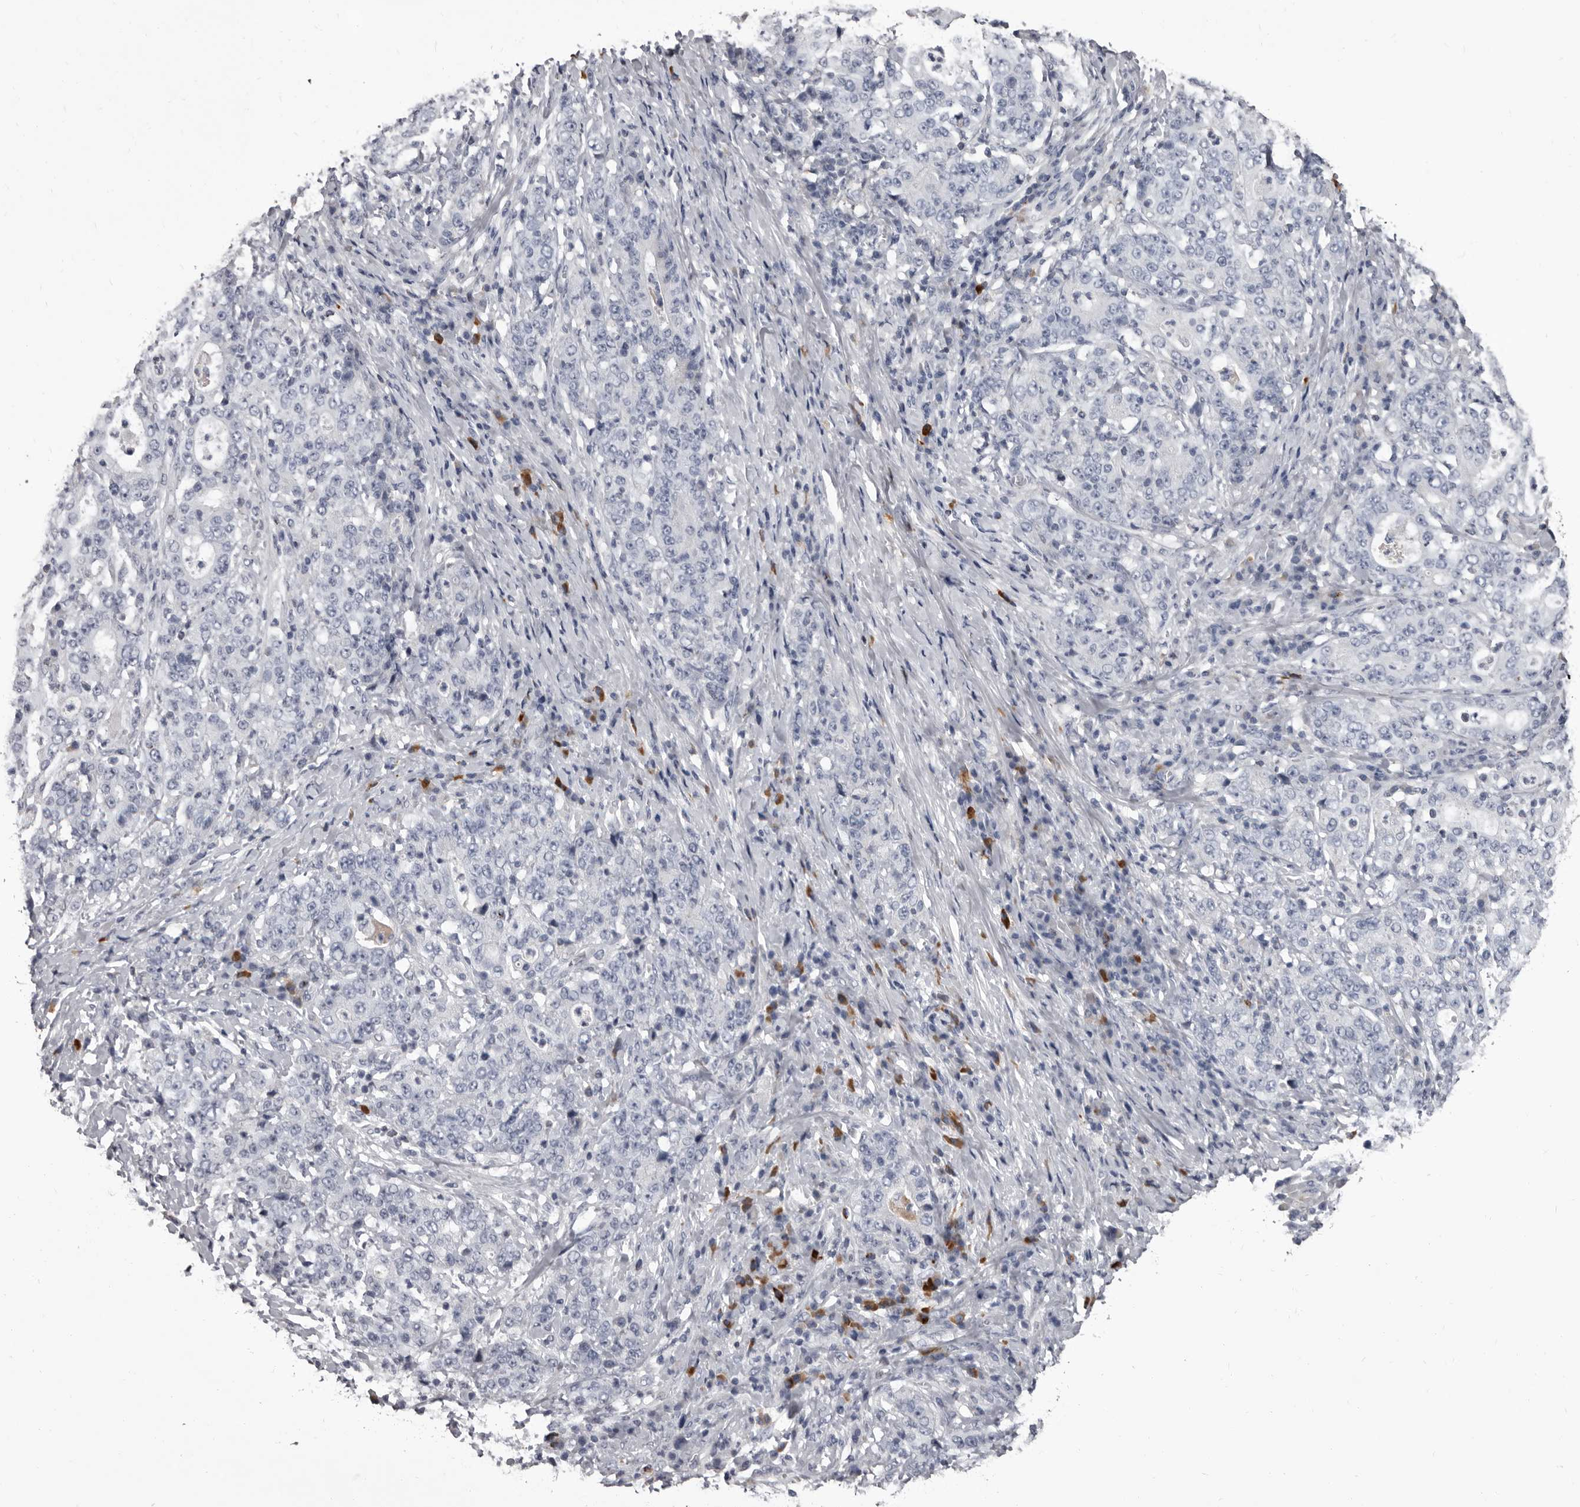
{"staining": {"intensity": "negative", "quantity": "none", "location": "none"}, "tissue": "stomach cancer", "cell_type": "Tumor cells", "image_type": "cancer", "snomed": [{"axis": "morphology", "description": "Normal tissue, NOS"}, {"axis": "morphology", "description": "Adenocarcinoma, NOS"}, {"axis": "topography", "description": "Stomach, upper"}, {"axis": "topography", "description": "Stomach"}], "caption": "An immunohistochemistry micrograph of stomach adenocarcinoma is shown. There is no staining in tumor cells of stomach adenocarcinoma.", "gene": "GZMH", "patient": {"sex": "male", "age": 59}}